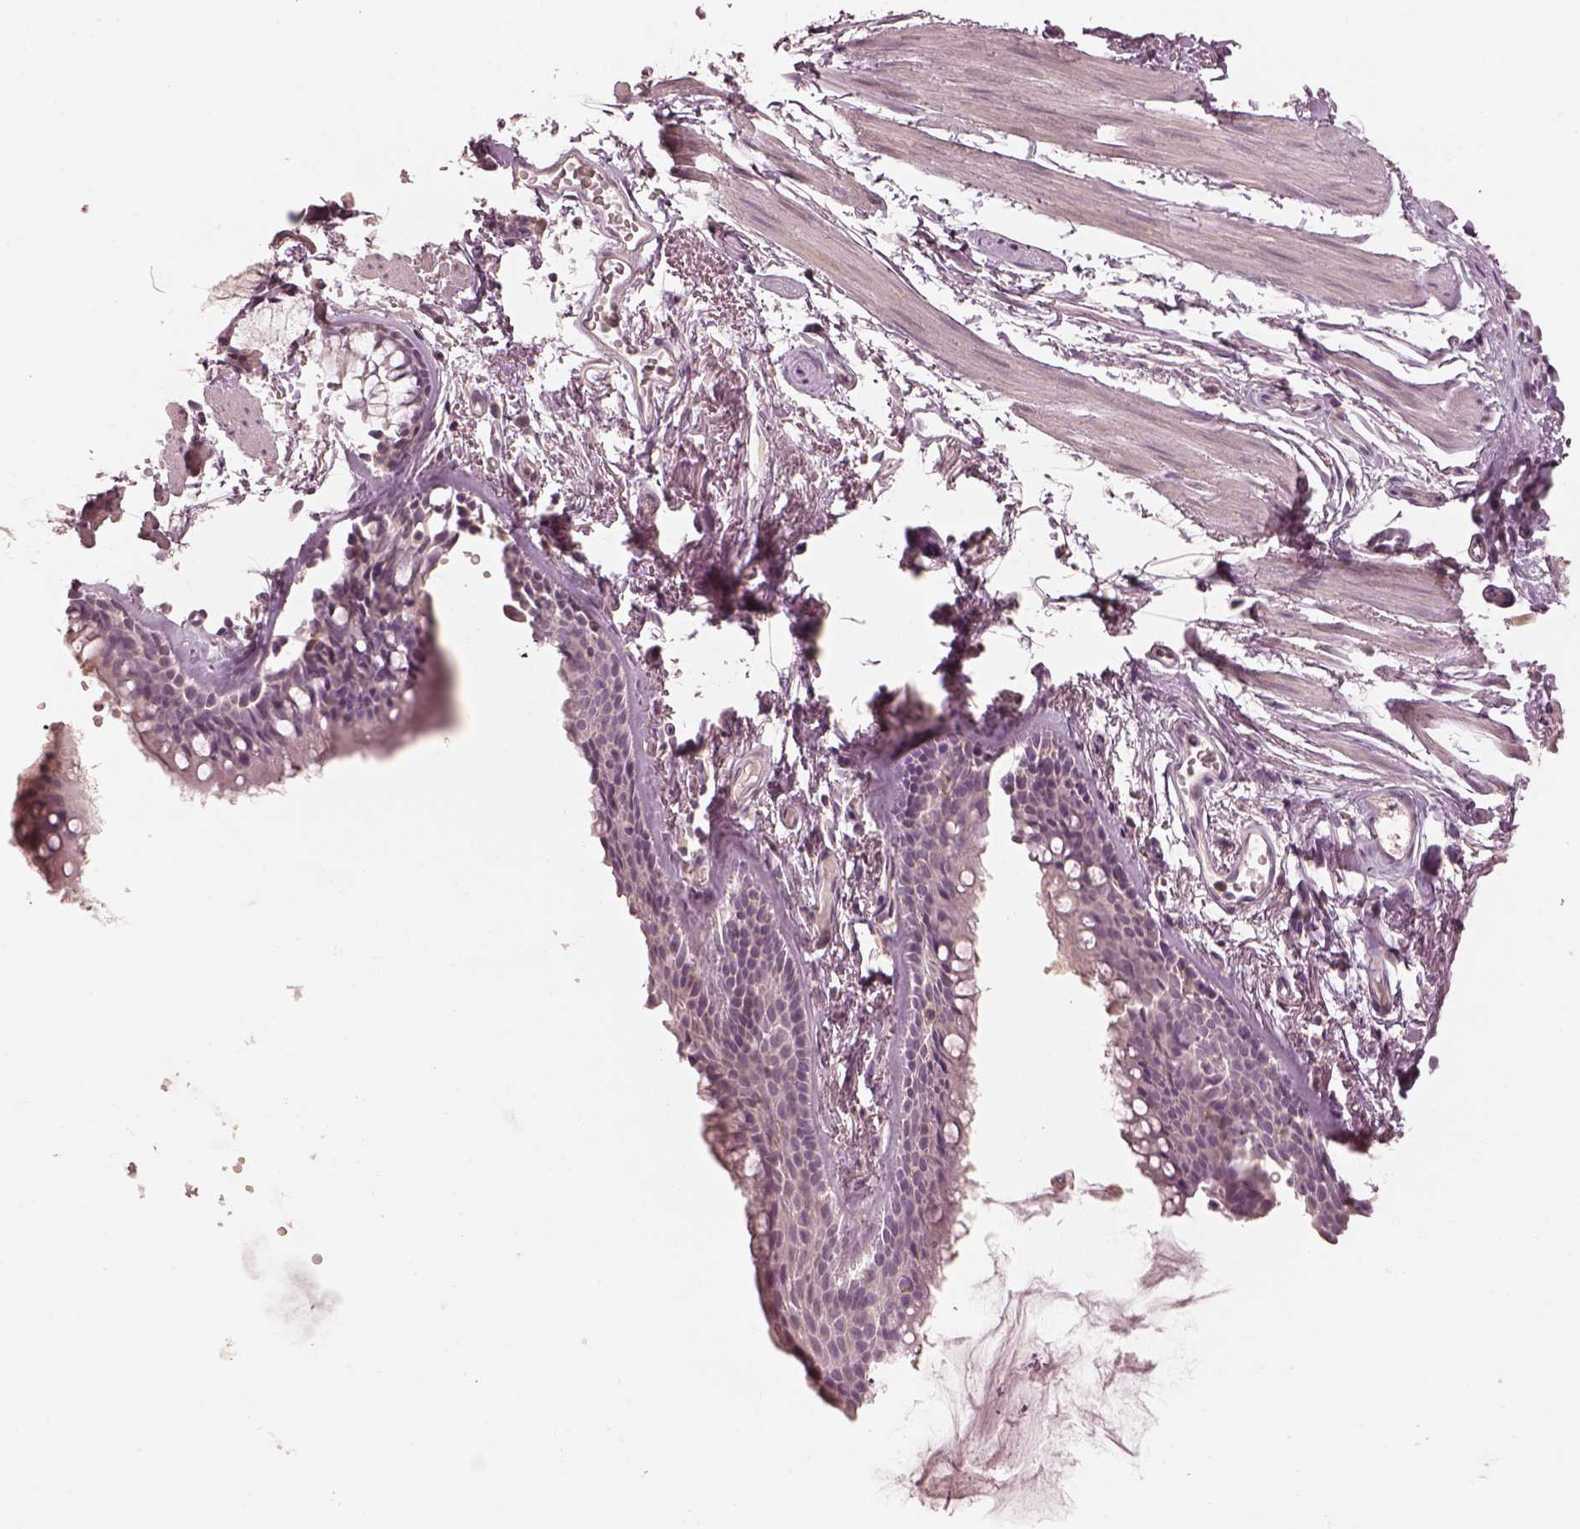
{"staining": {"intensity": "negative", "quantity": "none", "location": "none"}, "tissue": "soft tissue", "cell_type": "Chondrocytes", "image_type": "normal", "snomed": [{"axis": "morphology", "description": "Normal tissue, NOS"}, {"axis": "topography", "description": "Cartilage tissue"}, {"axis": "topography", "description": "Bronchus"}], "caption": "This is an IHC photomicrograph of normal soft tissue. There is no expression in chondrocytes.", "gene": "PRKACG", "patient": {"sex": "female", "age": 79}}